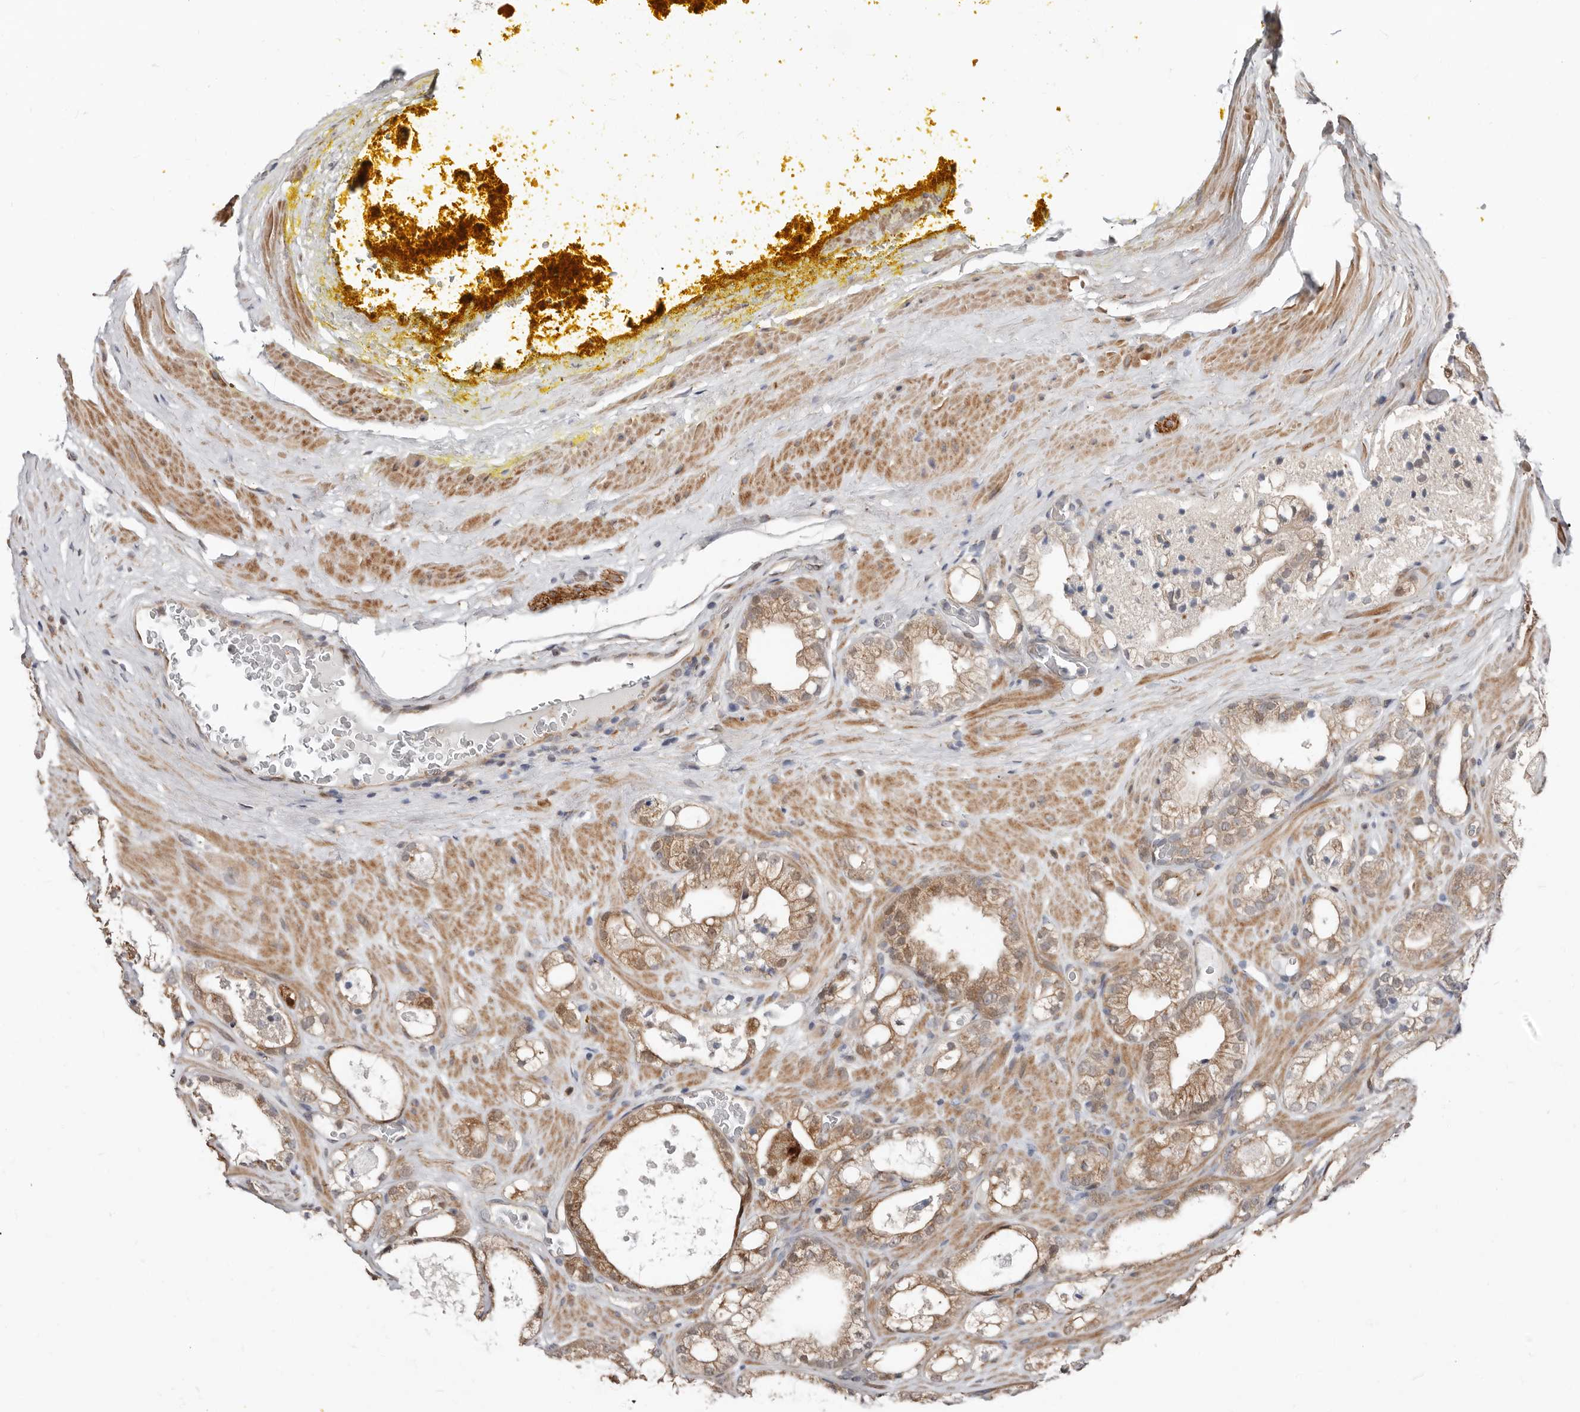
{"staining": {"intensity": "moderate", "quantity": ">75%", "location": "cytoplasmic/membranous"}, "tissue": "prostate cancer", "cell_type": "Tumor cells", "image_type": "cancer", "snomed": [{"axis": "morphology", "description": "Adenocarcinoma, High grade"}, {"axis": "topography", "description": "Prostate"}], "caption": "DAB immunohistochemical staining of prostate cancer (high-grade adenocarcinoma) demonstrates moderate cytoplasmic/membranous protein expression in approximately >75% of tumor cells.", "gene": "ASRGL1", "patient": {"sex": "male", "age": 58}}